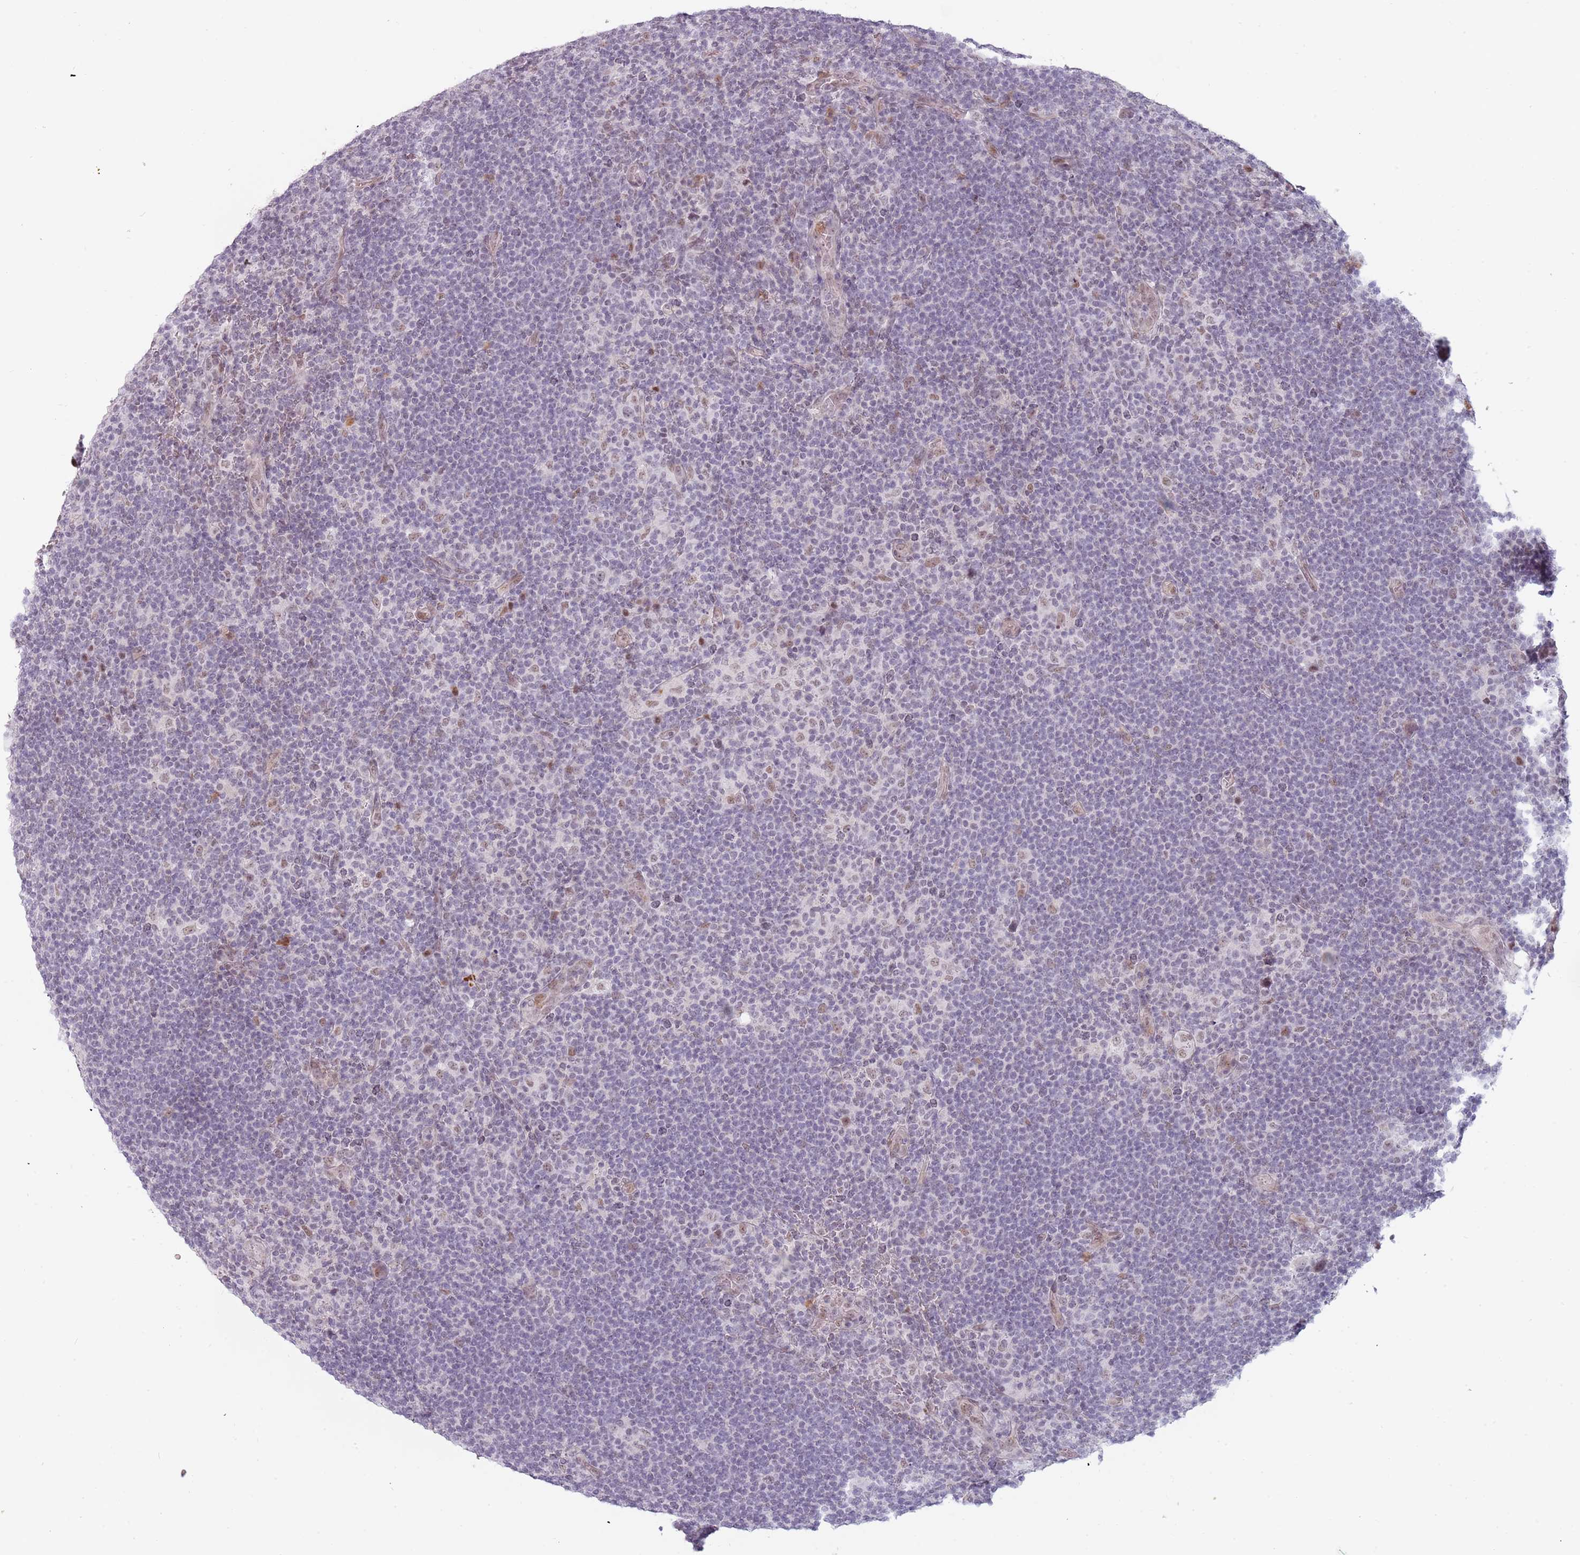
{"staining": {"intensity": "weak", "quantity": ">75%", "location": "nuclear"}, "tissue": "lymphoma", "cell_type": "Tumor cells", "image_type": "cancer", "snomed": [{"axis": "morphology", "description": "Hodgkin's disease, NOS"}, {"axis": "topography", "description": "Lymph node"}], "caption": "Immunohistochemical staining of Hodgkin's disease reveals low levels of weak nuclear protein expression in approximately >75% of tumor cells.", "gene": "REXO4", "patient": {"sex": "female", "age": 57}}